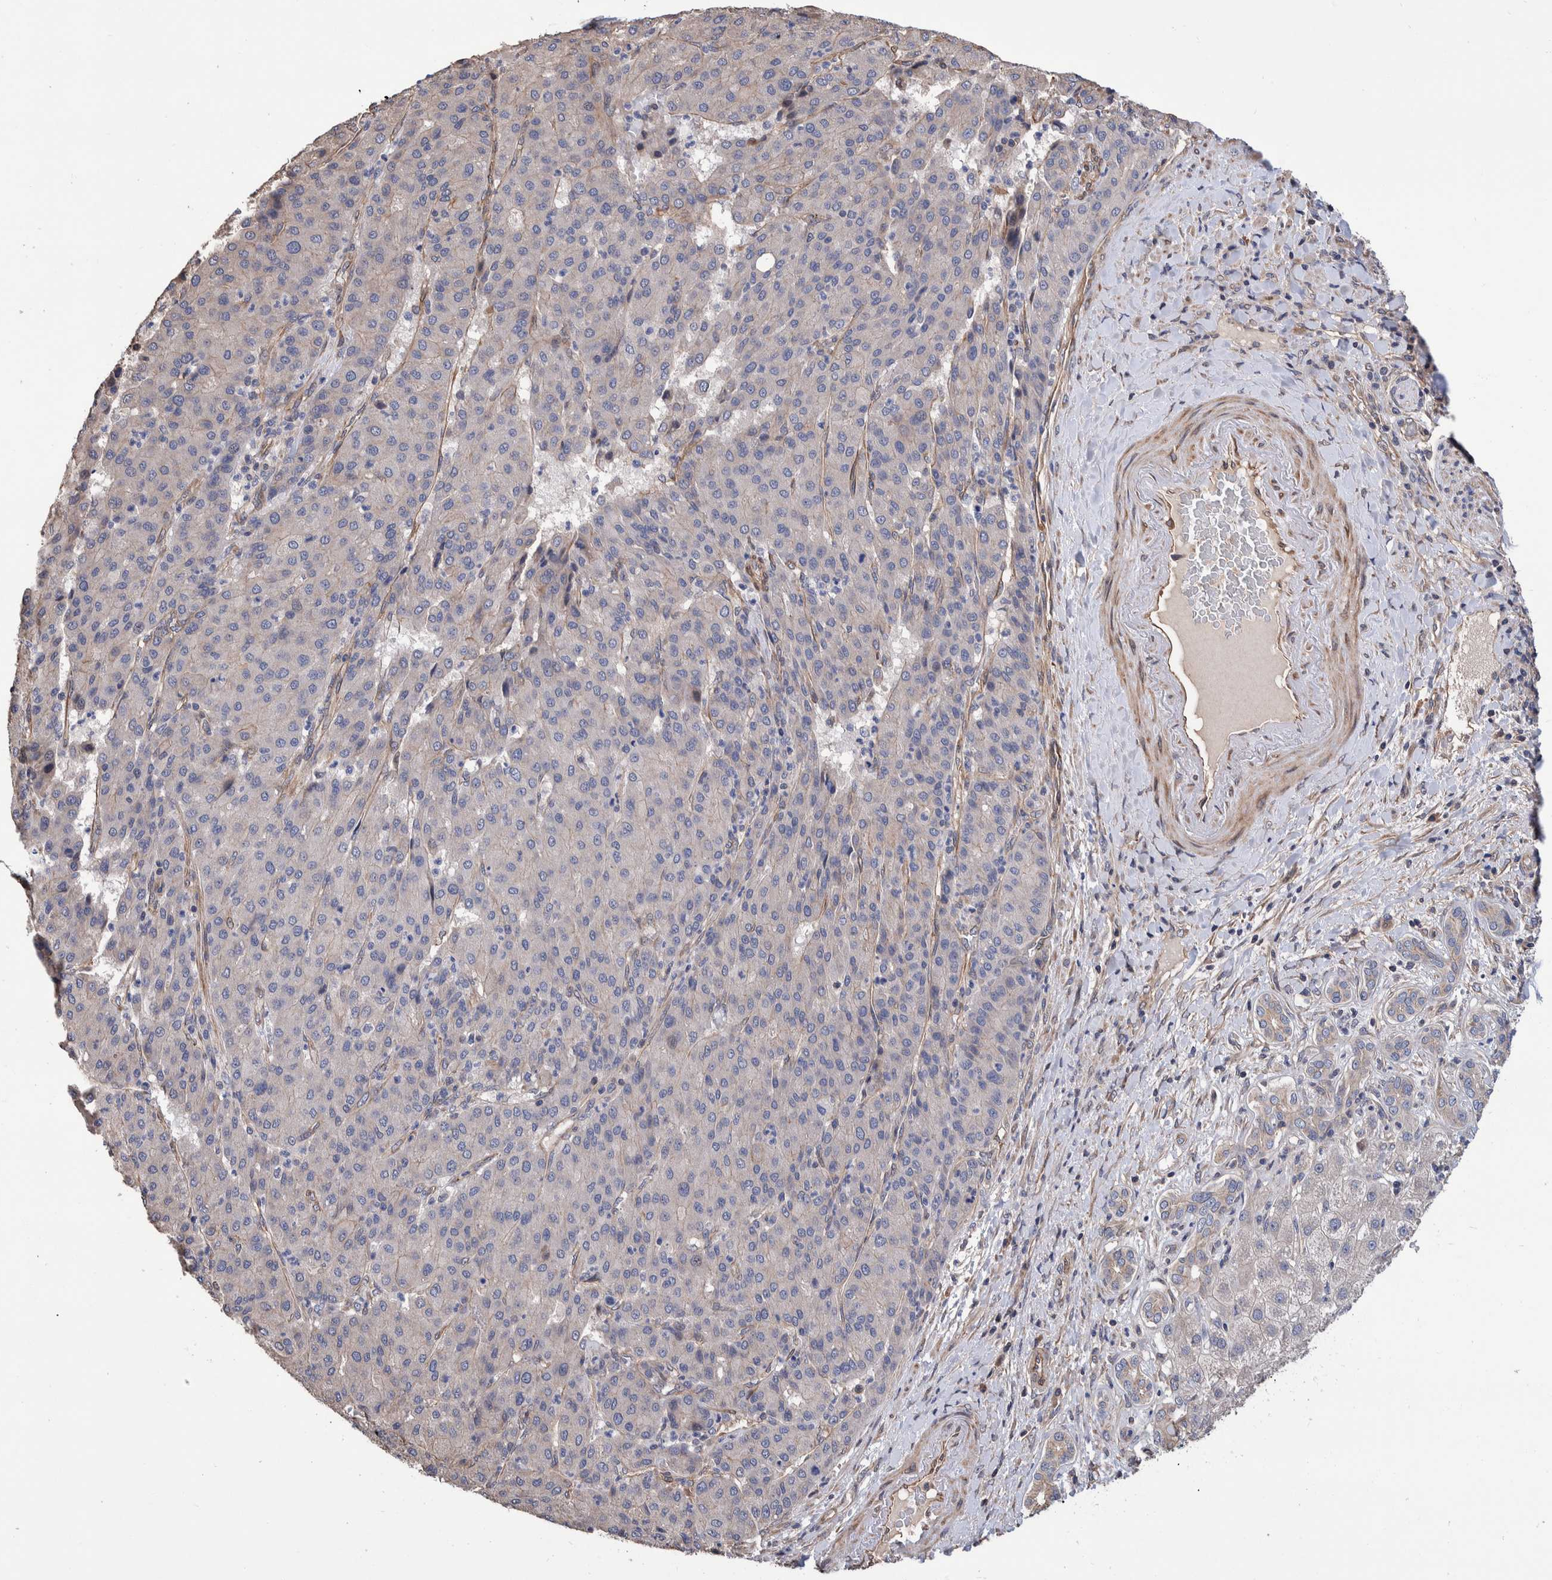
{"staining": {"intensity": "negative", "quantity": "none", "location": "none"}, "tissue": "liver cancer", "cell_type": "Tumor cells", "image_type": "cancer", "snomed": [{"axis": "morphology", "description": "Carcinoma, Hepatocellular, NOS"}, {"axis": "topography", "description": "Liver"}], "caption": "Immunohistochemistry of liver hepatocellular carcinoma displays no positivity in tumor cells.", "gene": "SLC45A4", "patient": {"sex": "male", "age": 65}}